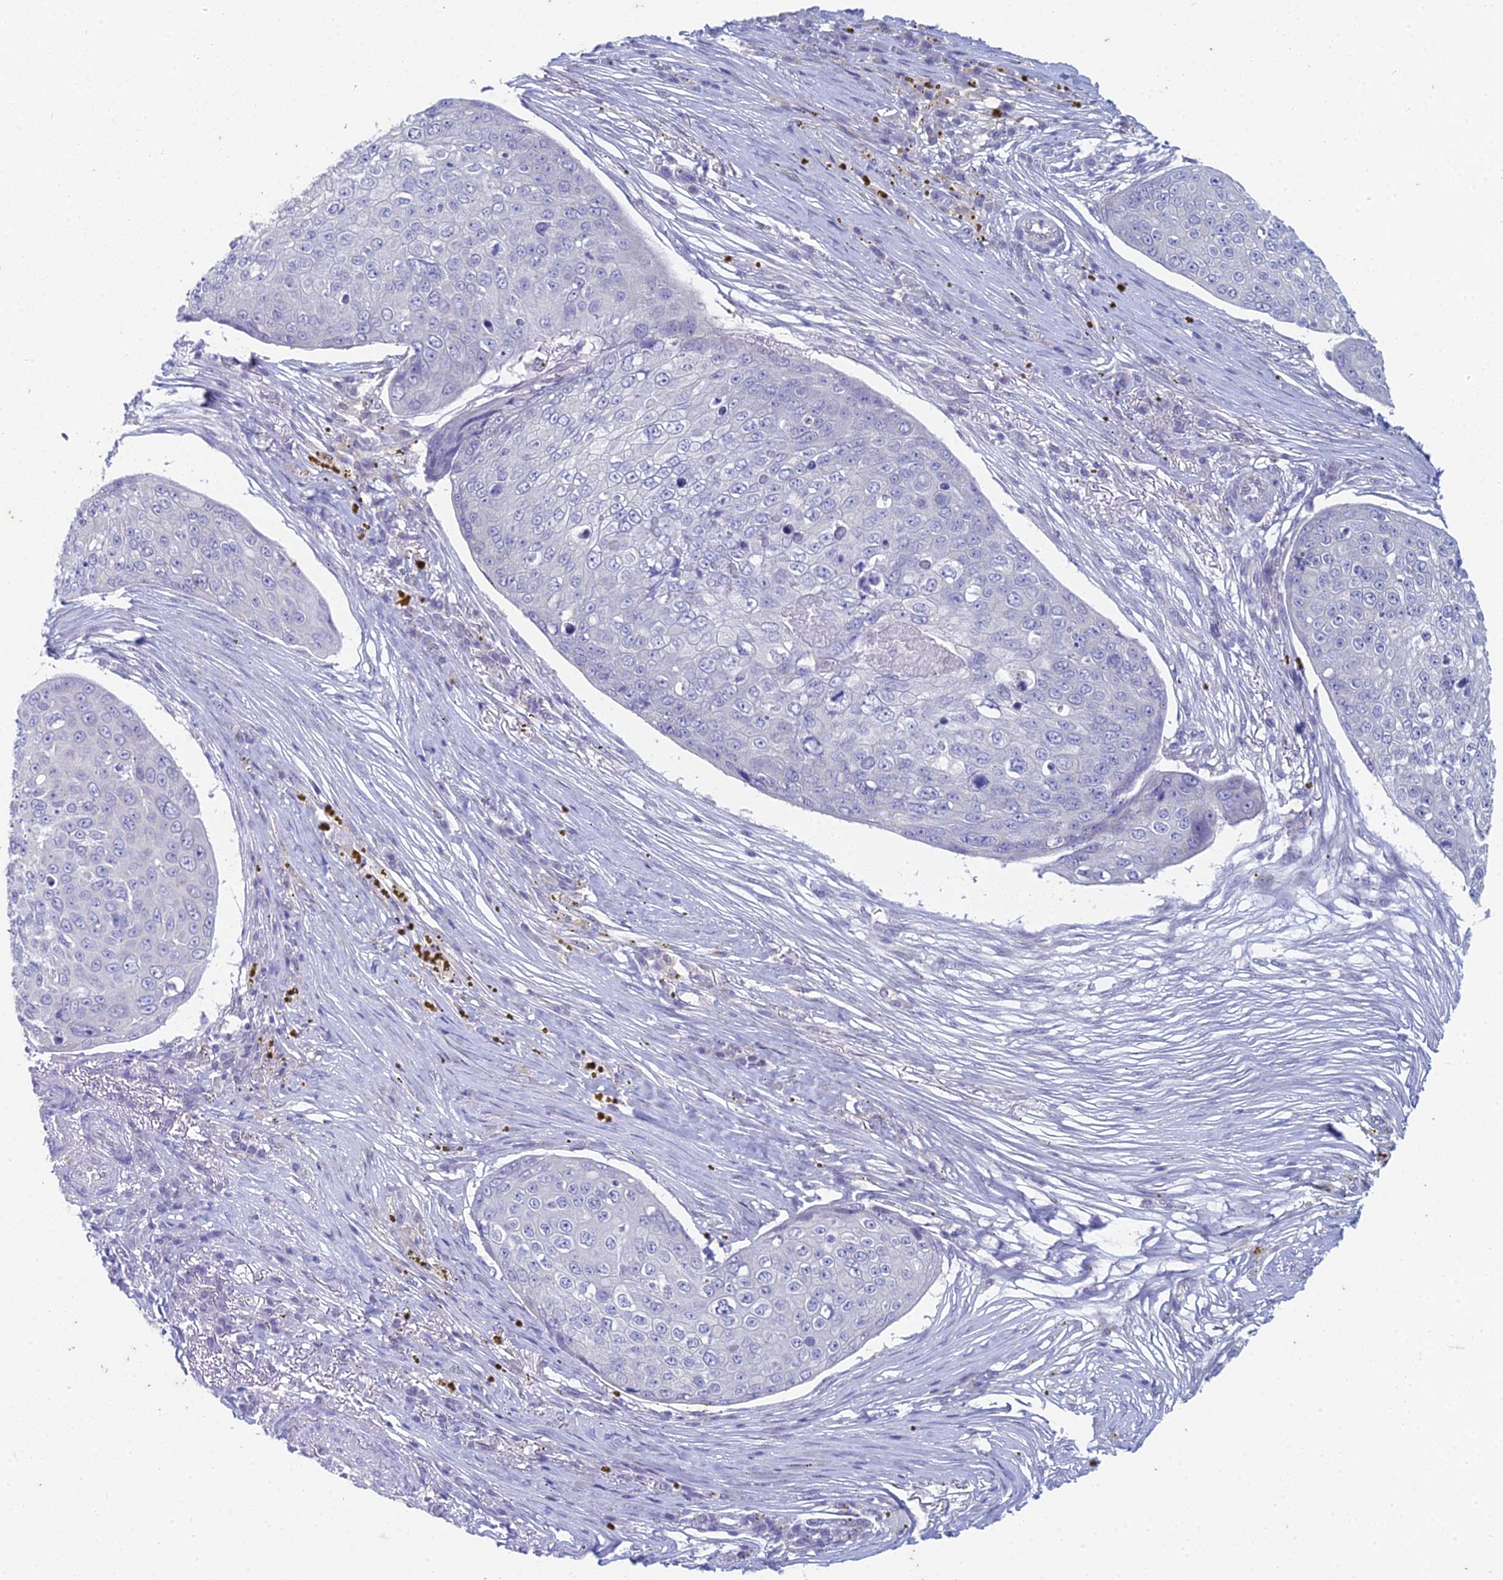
{"staining": {"intensity": "negative", "quantity": "none", "location": "none"}, "tissue": "skin cancer", "cell_type": "Tumor cells", "image_type": "cancer", "snomed": [{"axis": "morphology", "description": "Squamous cell carcinoma, NOS"}, {"axis": "topography", "description": "Skin"}], "caption": "Immunohistochemistry (IHC) of human skin squamous cell carcinoma shows no expression in tumor cells.", "gene": "EEF2KMT", "patient": {"sex": "male", "age": 71}}